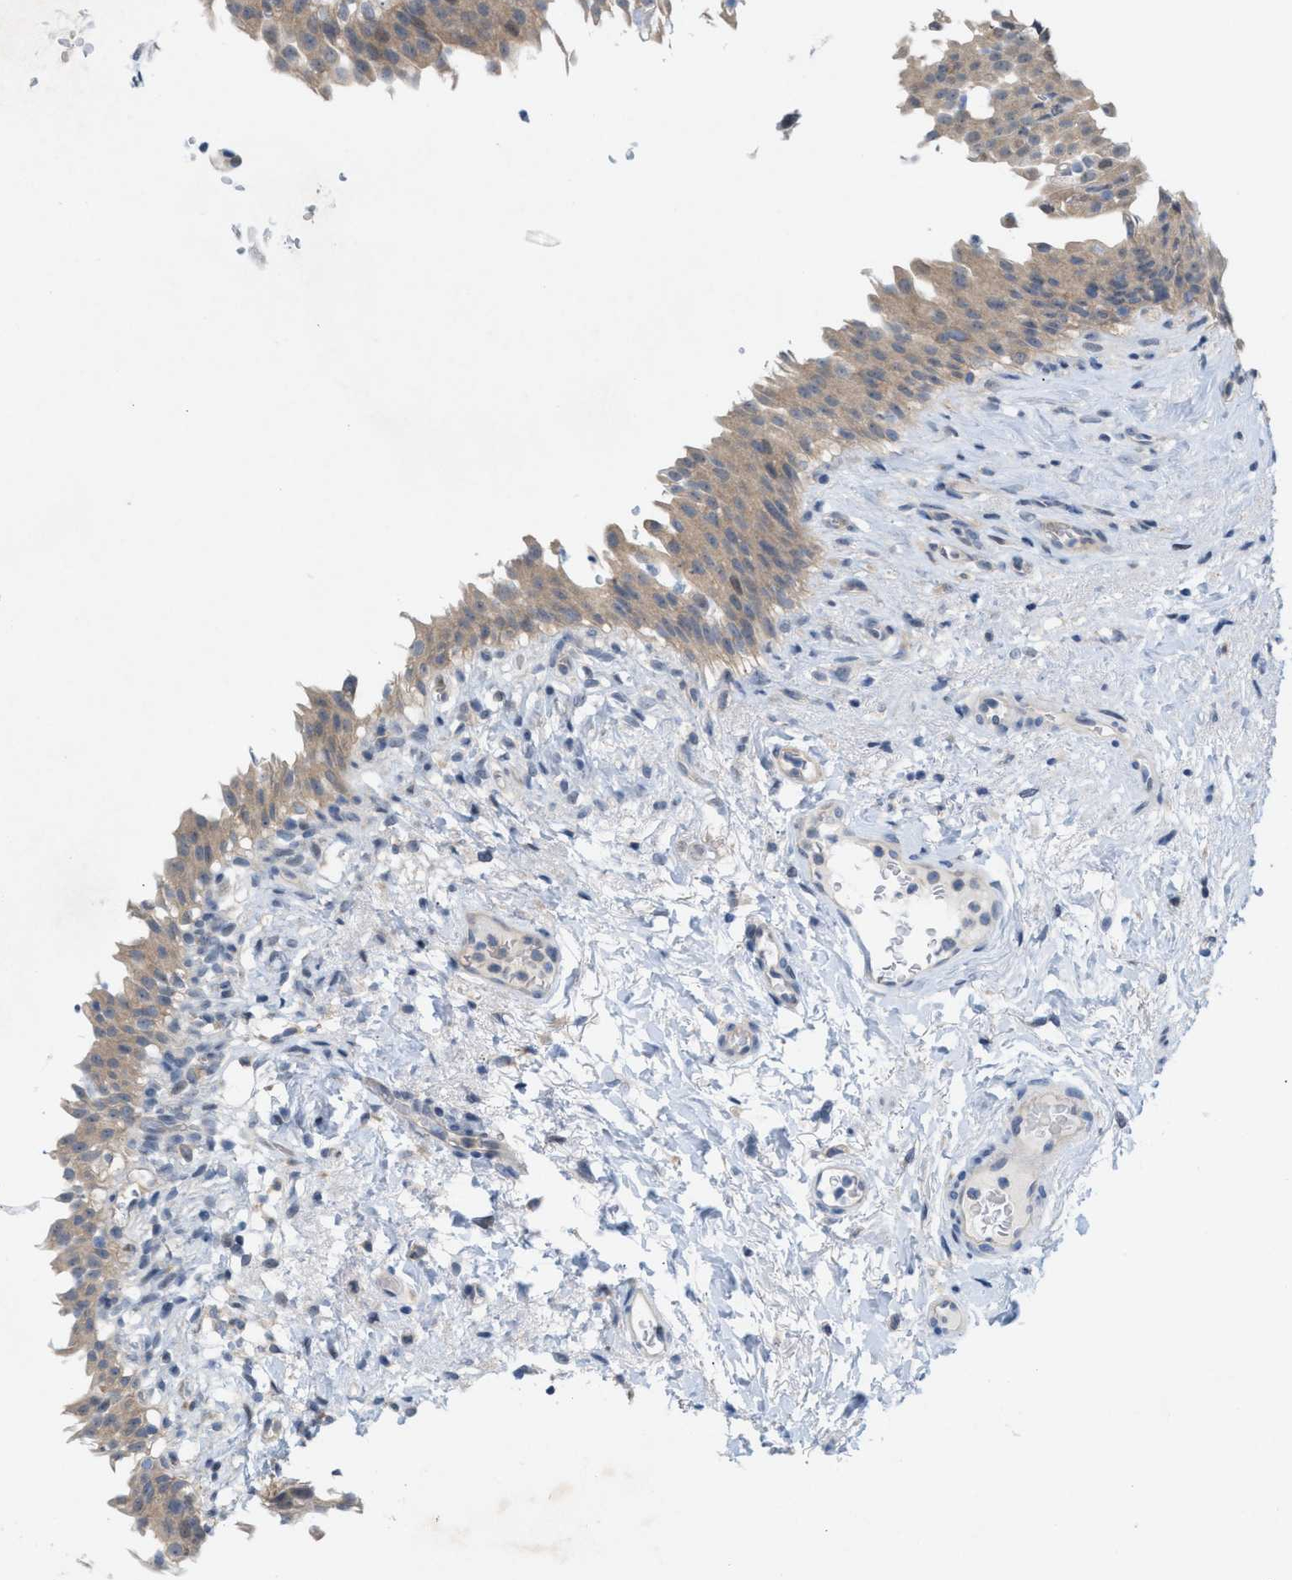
{"staining": {"intensity": "moderate", "quantity": "25%-75%", "location": "cytoplasmic/membranous"}, "tissue": "urinary bladder", "cell_type": "Urothelial cells", "image_type": "normal", "snomed": [{"axis": "morphology", "description": "Normal tissue, NOS"}, {"axis": "topography", "description": "Urinary bladder"}], "caption": "Immunohistochemical staining of benign urinary bladder displays medium levels of moderate cytoplasmic/membranous expression in approximately 25%-75% of urothelial cells.", "gene": "WIPI2", "patient": {"sex": "female", "age": 60}}